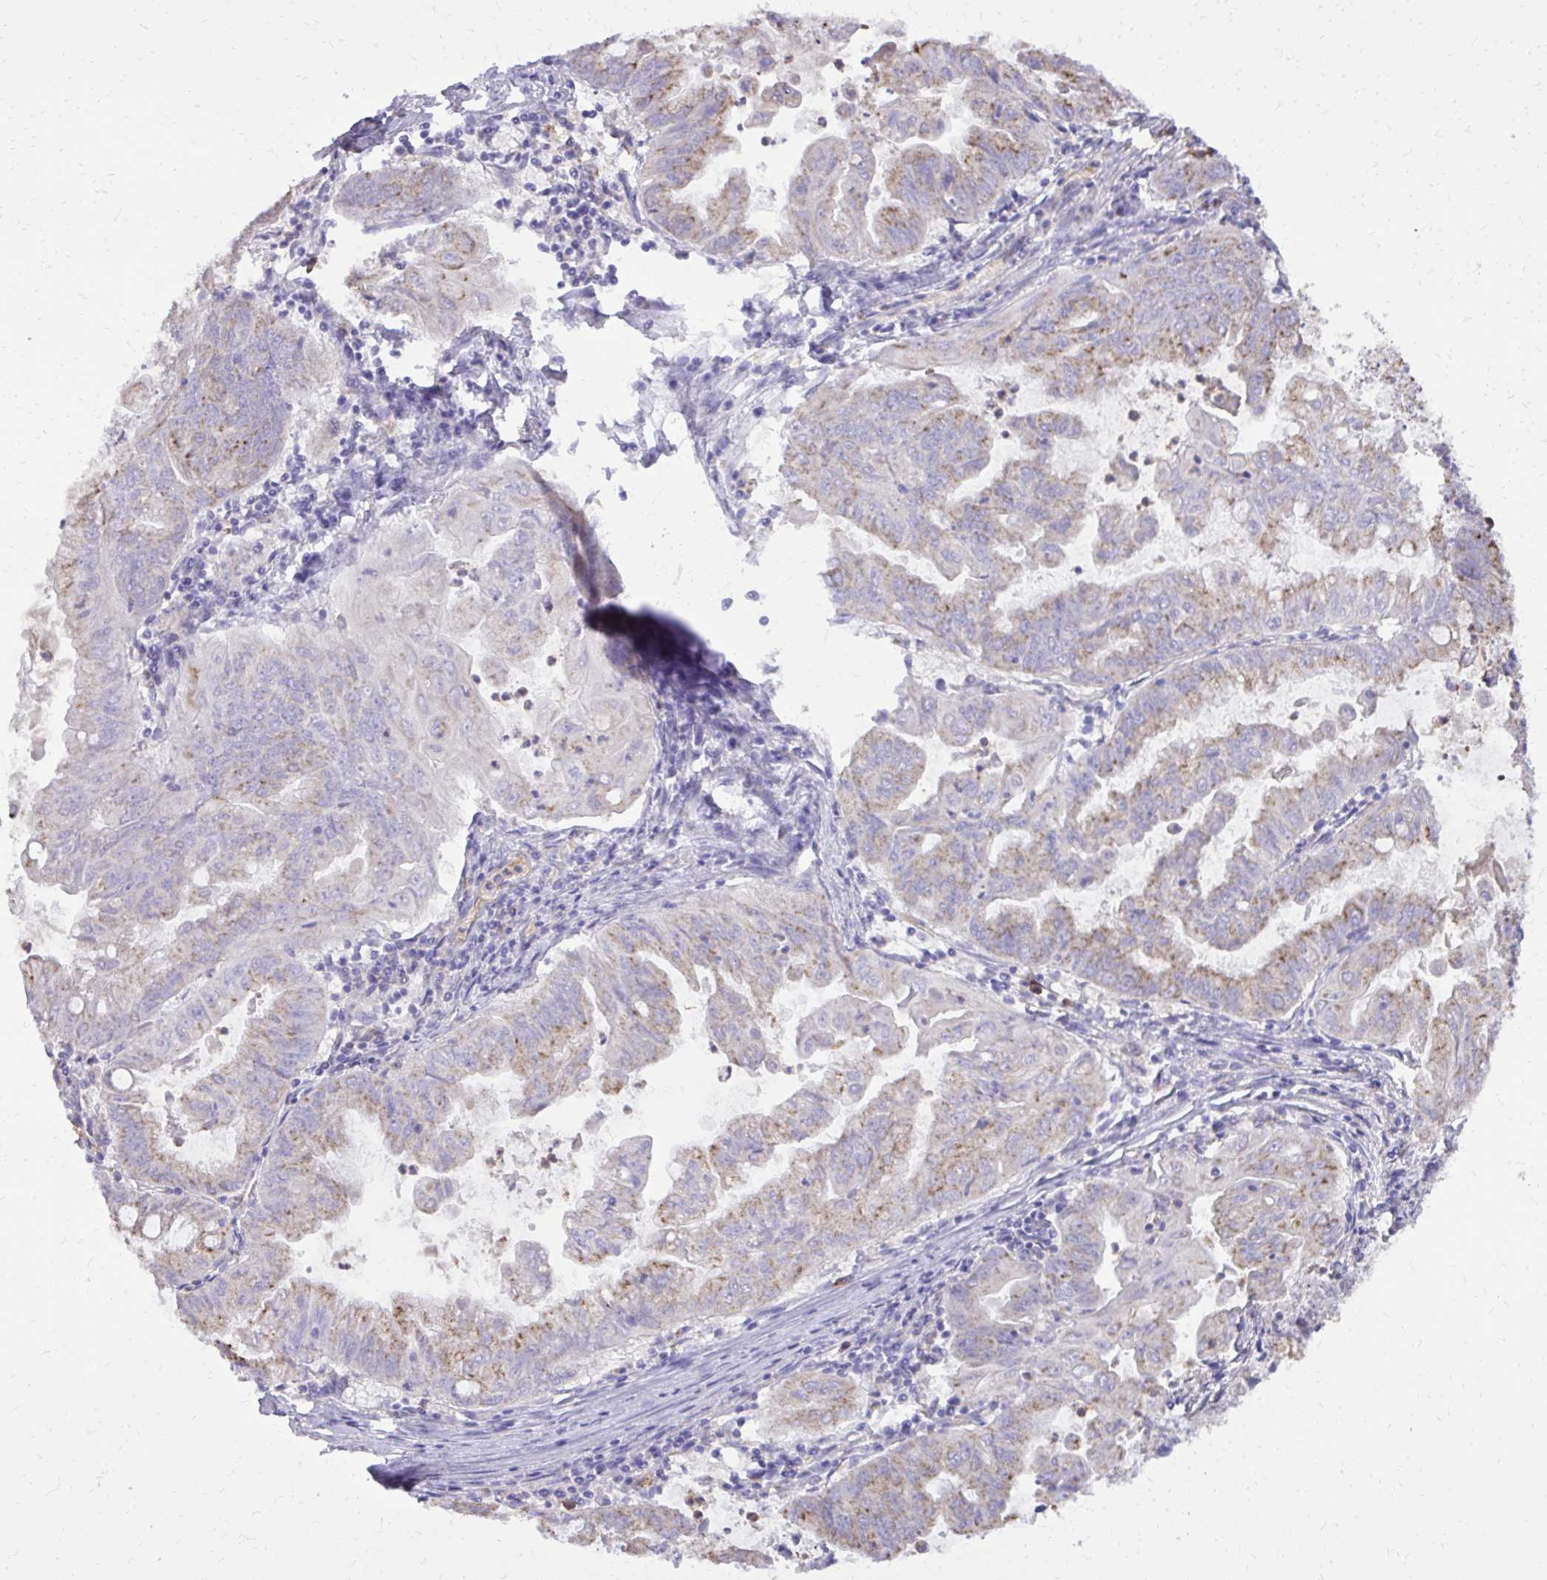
{"staining": {"intensity": "weak", "quantity": "25%-75%", "location": "cytoplasmic/membranous"}, "tissue": "stomach cancer", "cell_type": "Tumor cells", "image_type": "cancer", "snomed": [{"axis": "morphology", "description": "Adenocarcinoma, NOS"}, {"axis": "topography", "description": "Stomach, upper"}], "caption": "Adenocarcinoma (stomach) stained for a protein demonstrates weak cytoplasmic/membranous positivity in tumor cells. Immunohistochemistry (ihc) stains the protein of interest in brown and the nuclei are stained blue.", "gene": "CAT", "patient": {"sex": "male", "age": 80}}